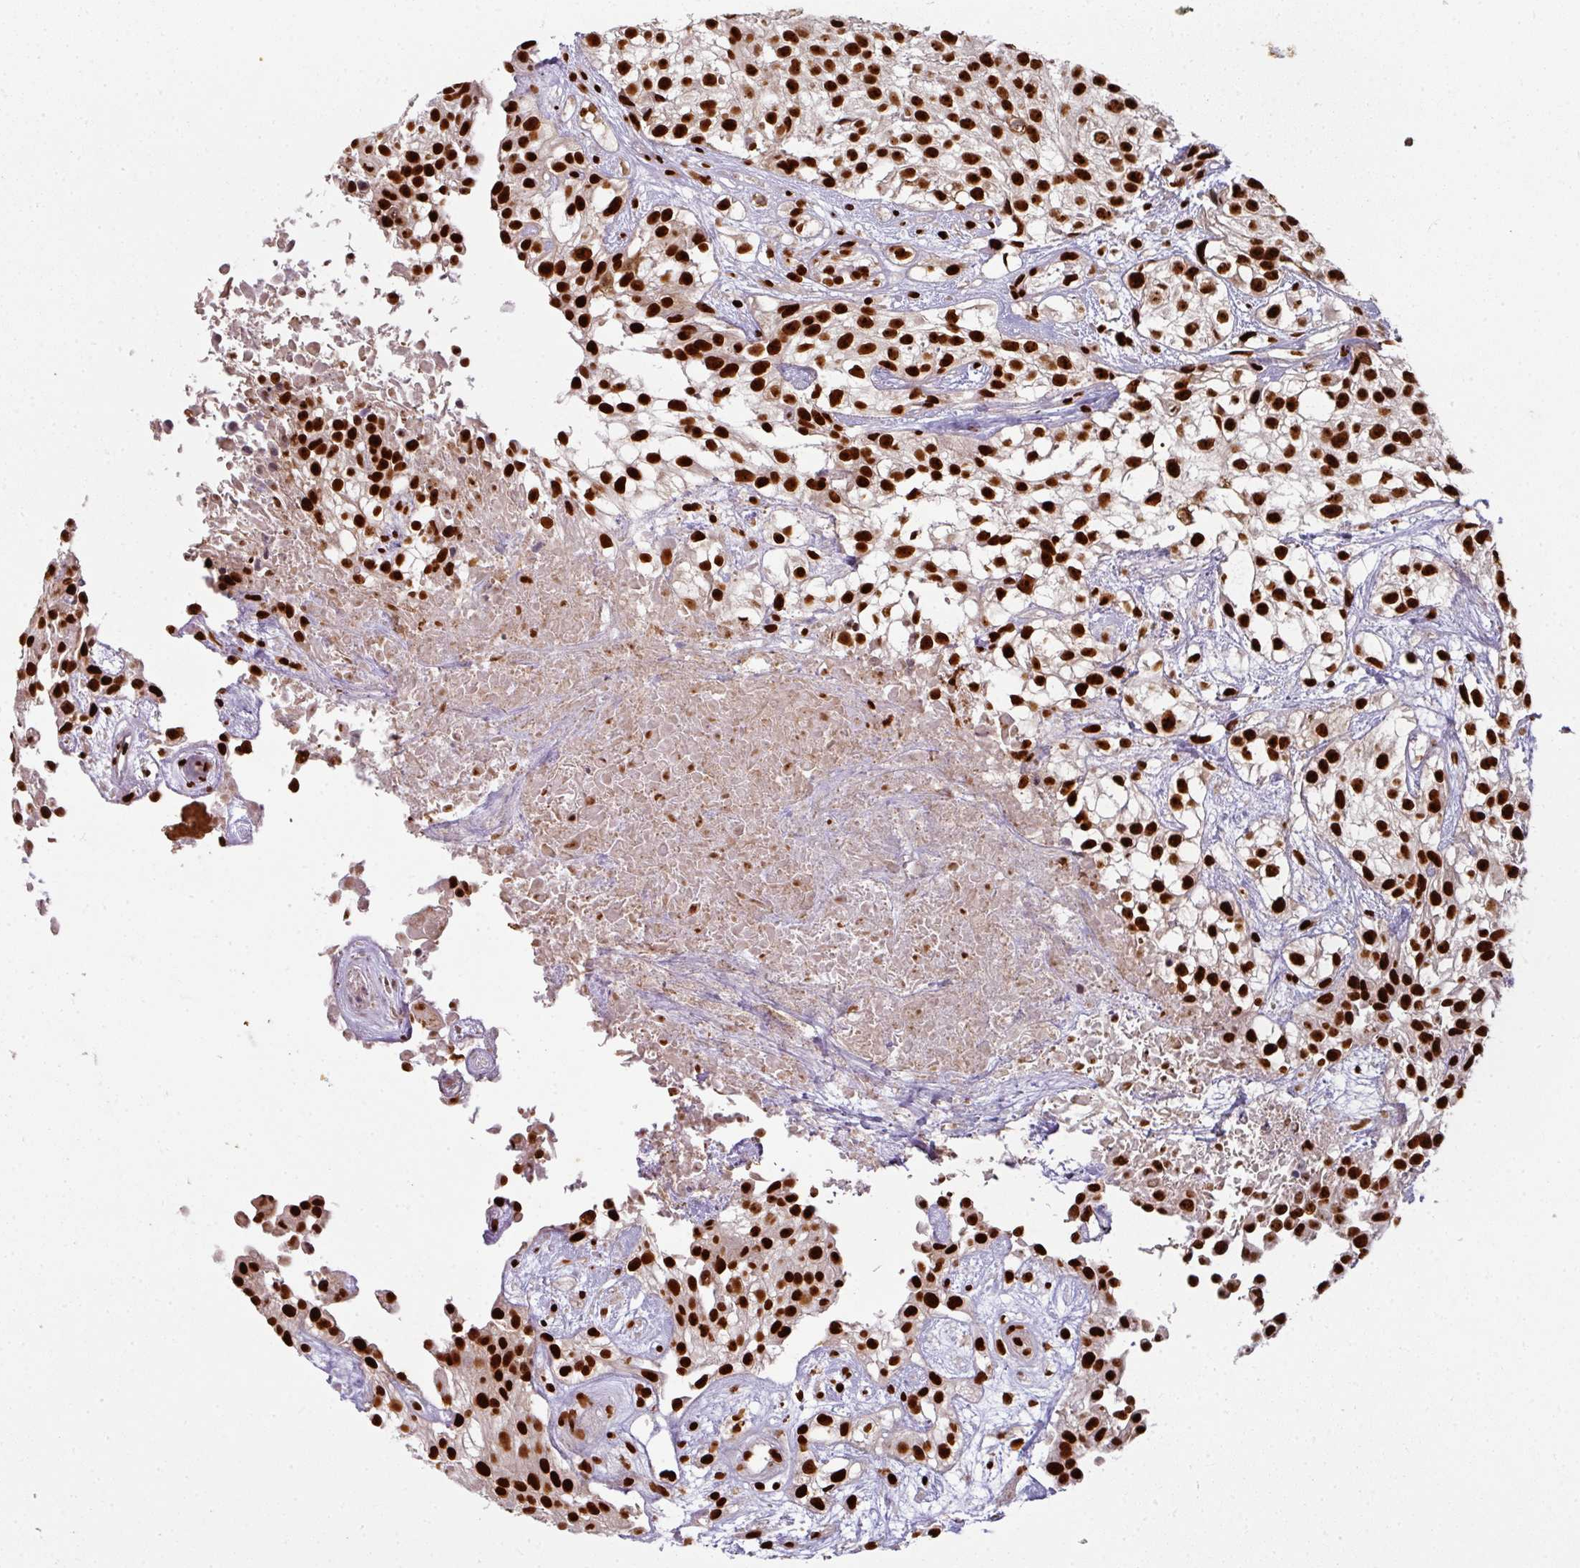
{"staining": {"intensity": "strong", "quantity": ">75%", "location": "nuclear"}, "tissue": "urothelial cancer", "cell_type": "Tumor cells", "image_type": "cancer", "snomed": [{"axis": "morphology", "description": "Urothelial carcinoma, High grade"}, {"axis": "topography", "description": "Urinary bladder"}], "caption": "A brown stain shows strong nuclear staining of a protein in high-grade urothelial carcinoma tumor cells.", "gene": "SIK3", "patient": {"sex": "male", "age": 56}}